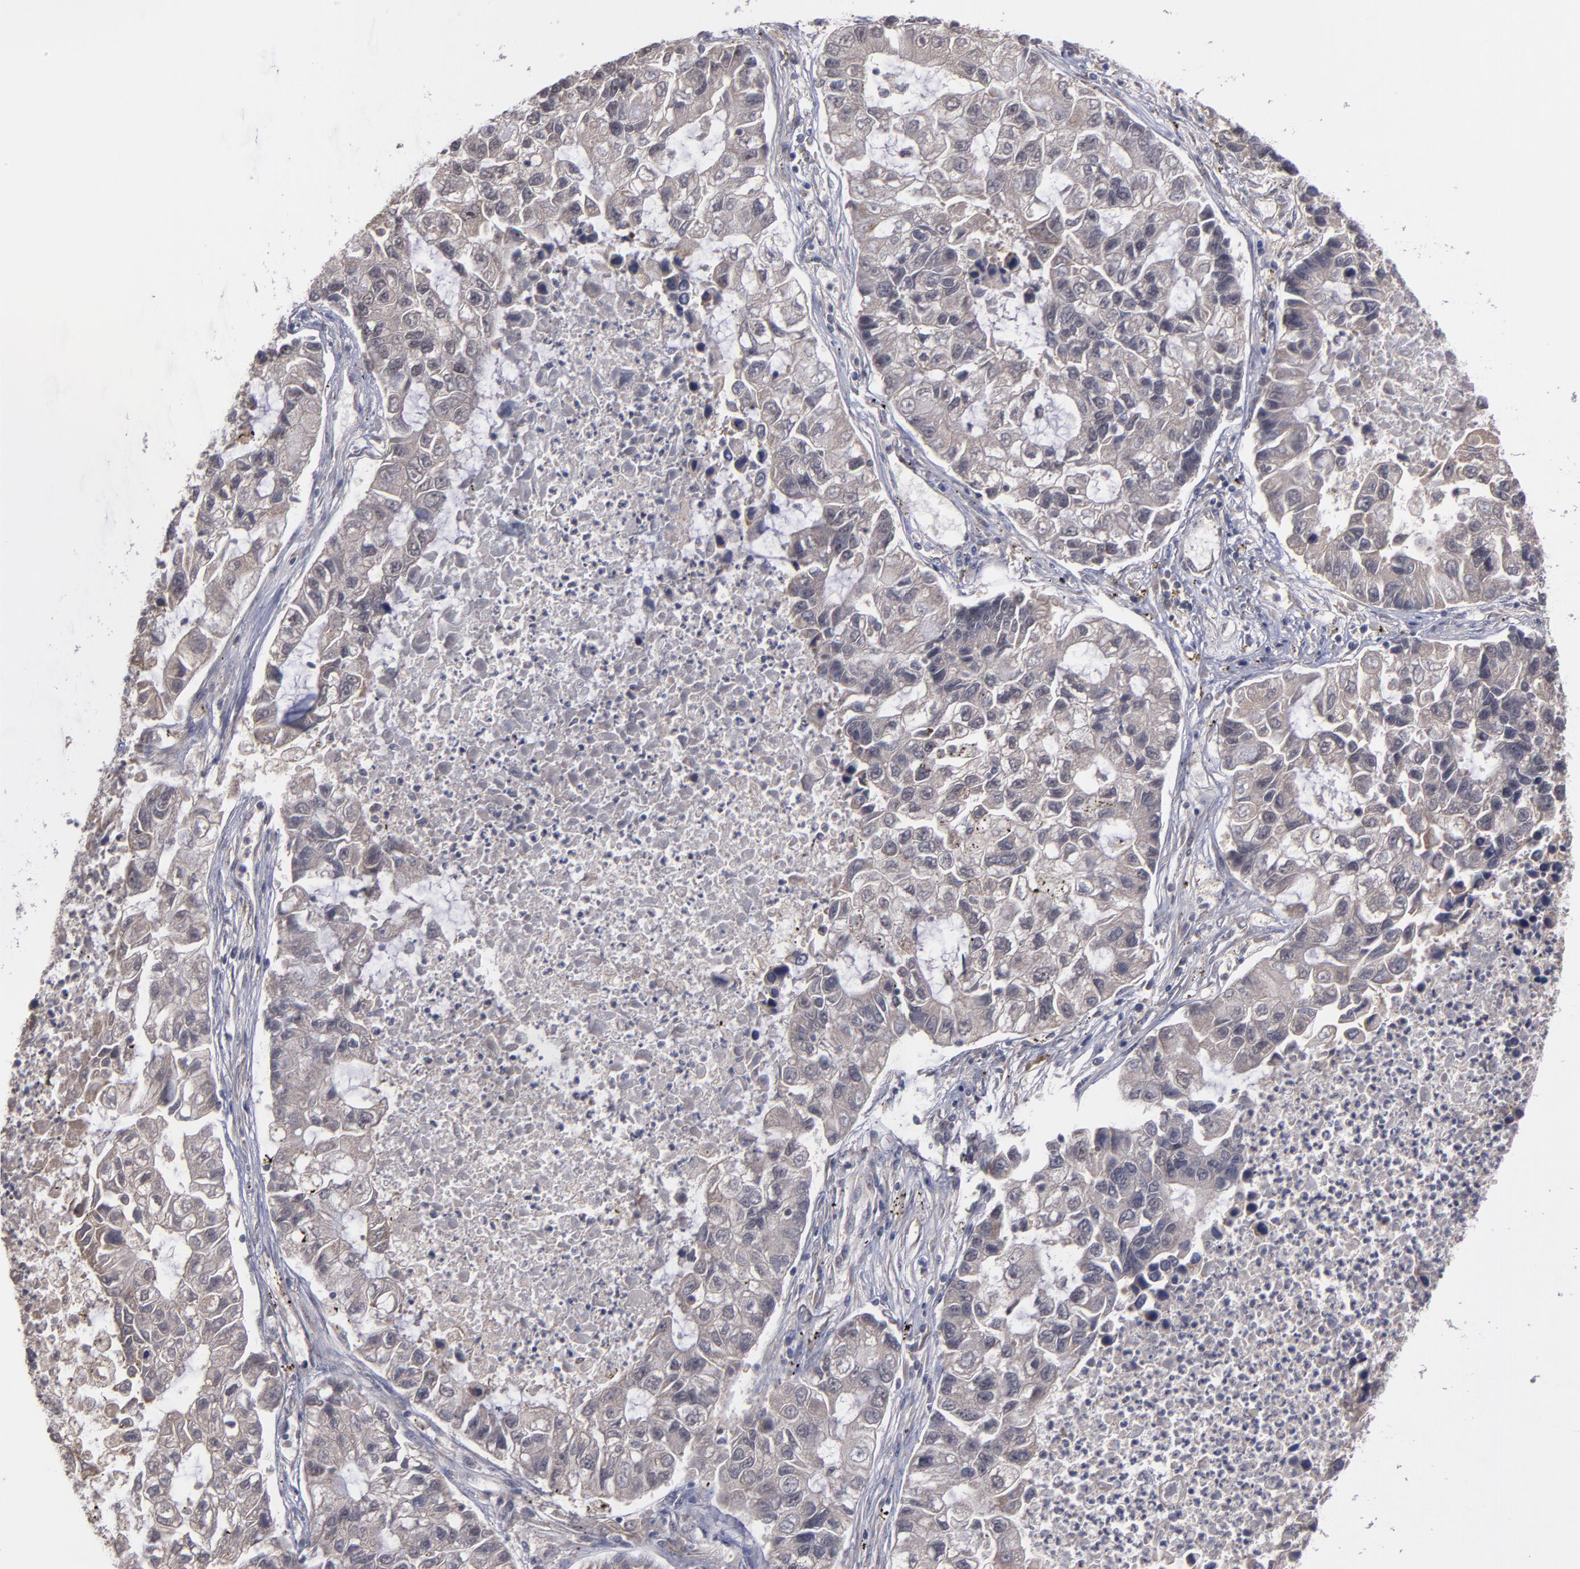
{"staining": {"intensity": "weak", "quantity": ">75%", "location": "cytoplasmic/membranous"}, "tissue": "lung cancer", "cell_type": "Tumor cells", "image_type": "cancer", "snomed": [{"axis": "morphology", "description": "Adenocarcinoma, NOS"}, {"axis": "topography", "description": "Lung"}], "caption": "This image reveals immunohistochemistry (IHC) staining of human lung adenocarcinoma, with low weak cytoplasmic/membranous expression in about >75% of tumor cells.", "gene": "MMP11", "patient": {"sex": "female", "age": 51}}